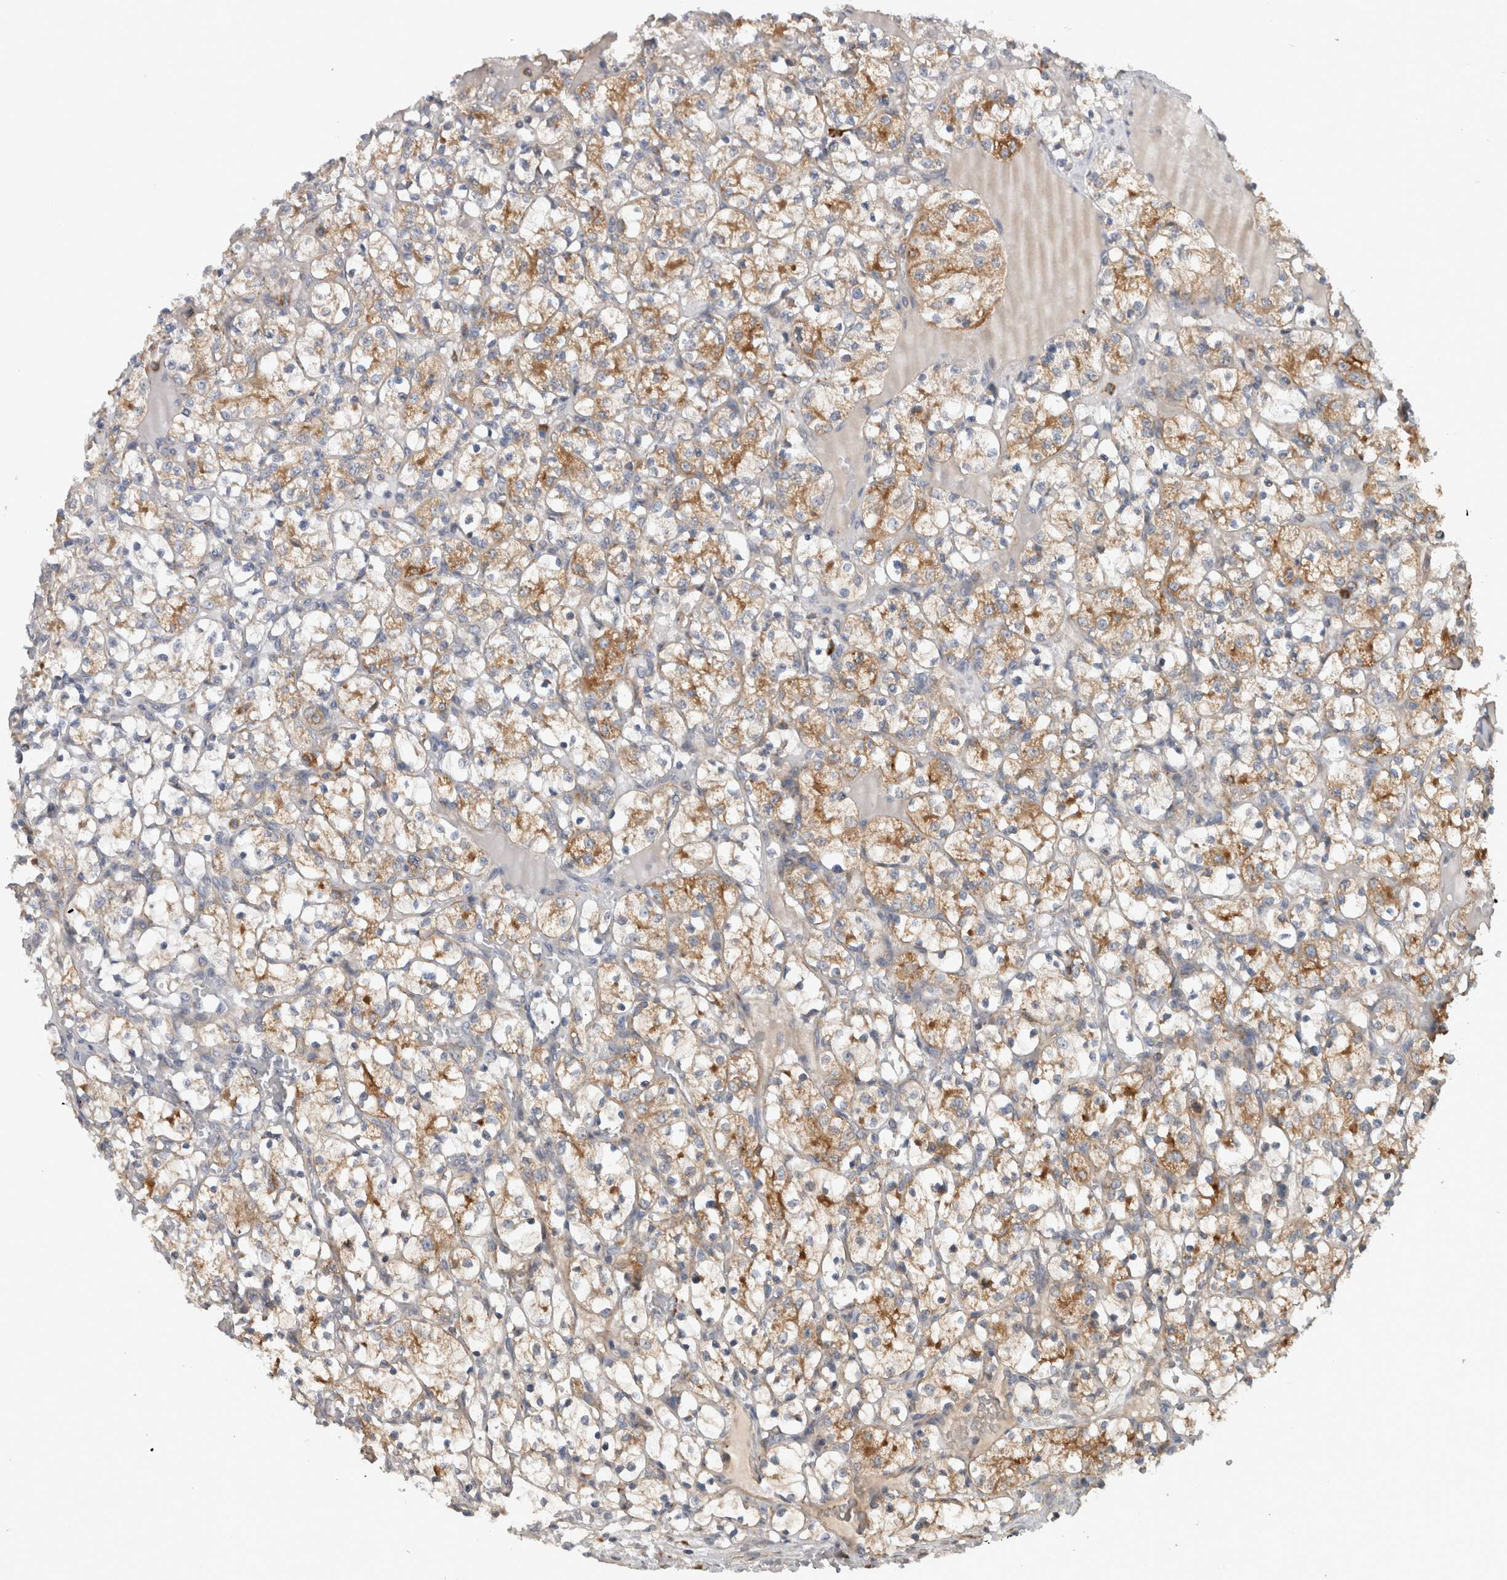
{"staining": {"intensity": "moderate", "quantity": ">75%", "location": "cytoplasmic/membranous"}, "tissue": "renal cancer", "cell_type": "Tumor cells", "image_type": "cancer", "snomed": [{"axis": "morphology", "description": "Adenocarcinoma, NOS"}, {"axis": "topography", "description": "Kidney"}], "caption": "Immunohistochemistry (DAB (3,3'-diaminobenzidine)) staining of human renal cancer exhibits moderate cytoplasmic/membranous protein positivity in approximately >75% of tumor cells. (DAB IHC, brown staining for protein, blue staining for nuclei).", "gene": "ADGRL3", "patient": {"sex": "female", "age": 69}}